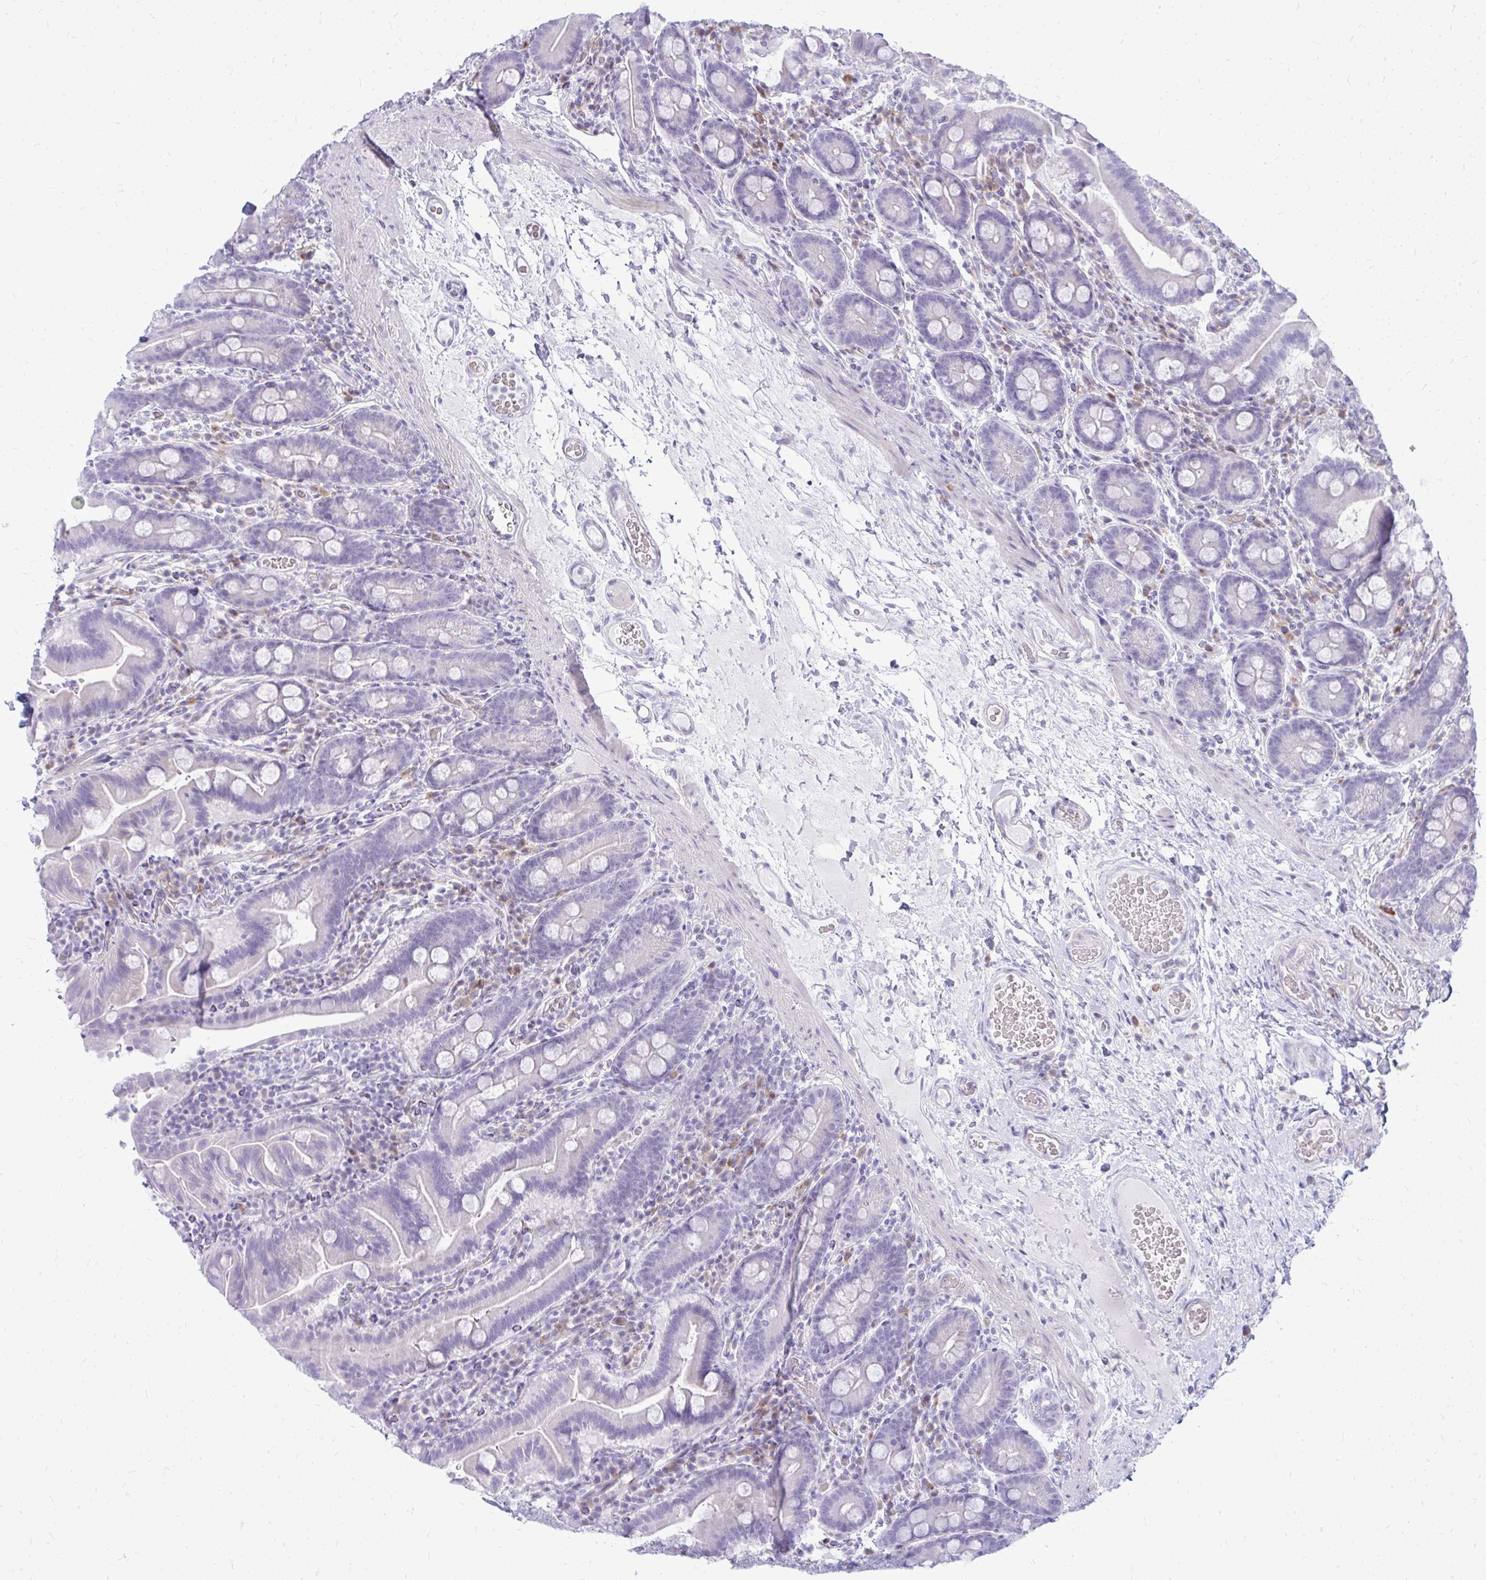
{"staining": {"intensity": "negative", "quantity": "none", "location": "none"}, "tissue": "small intestine", "cell_type": "Glandular cells", "image_type": "normal", "snomed": [{"axis": "morphology", "description": "Normal tissue, NOS"}, {"axis": "topography", "description": "Small intestine"}], "caption": "Glandular cells are negative for brown protein staining in normal small intestine. (Stains: DAB (3,3'-diaminobenzidine) immunohistochemistry with hematoxylin counter stain, Microscopy: brightfield microscopy at high magnification).", "gene": "TSPEAR", "patient": {"sex": "male", "age": 26}}